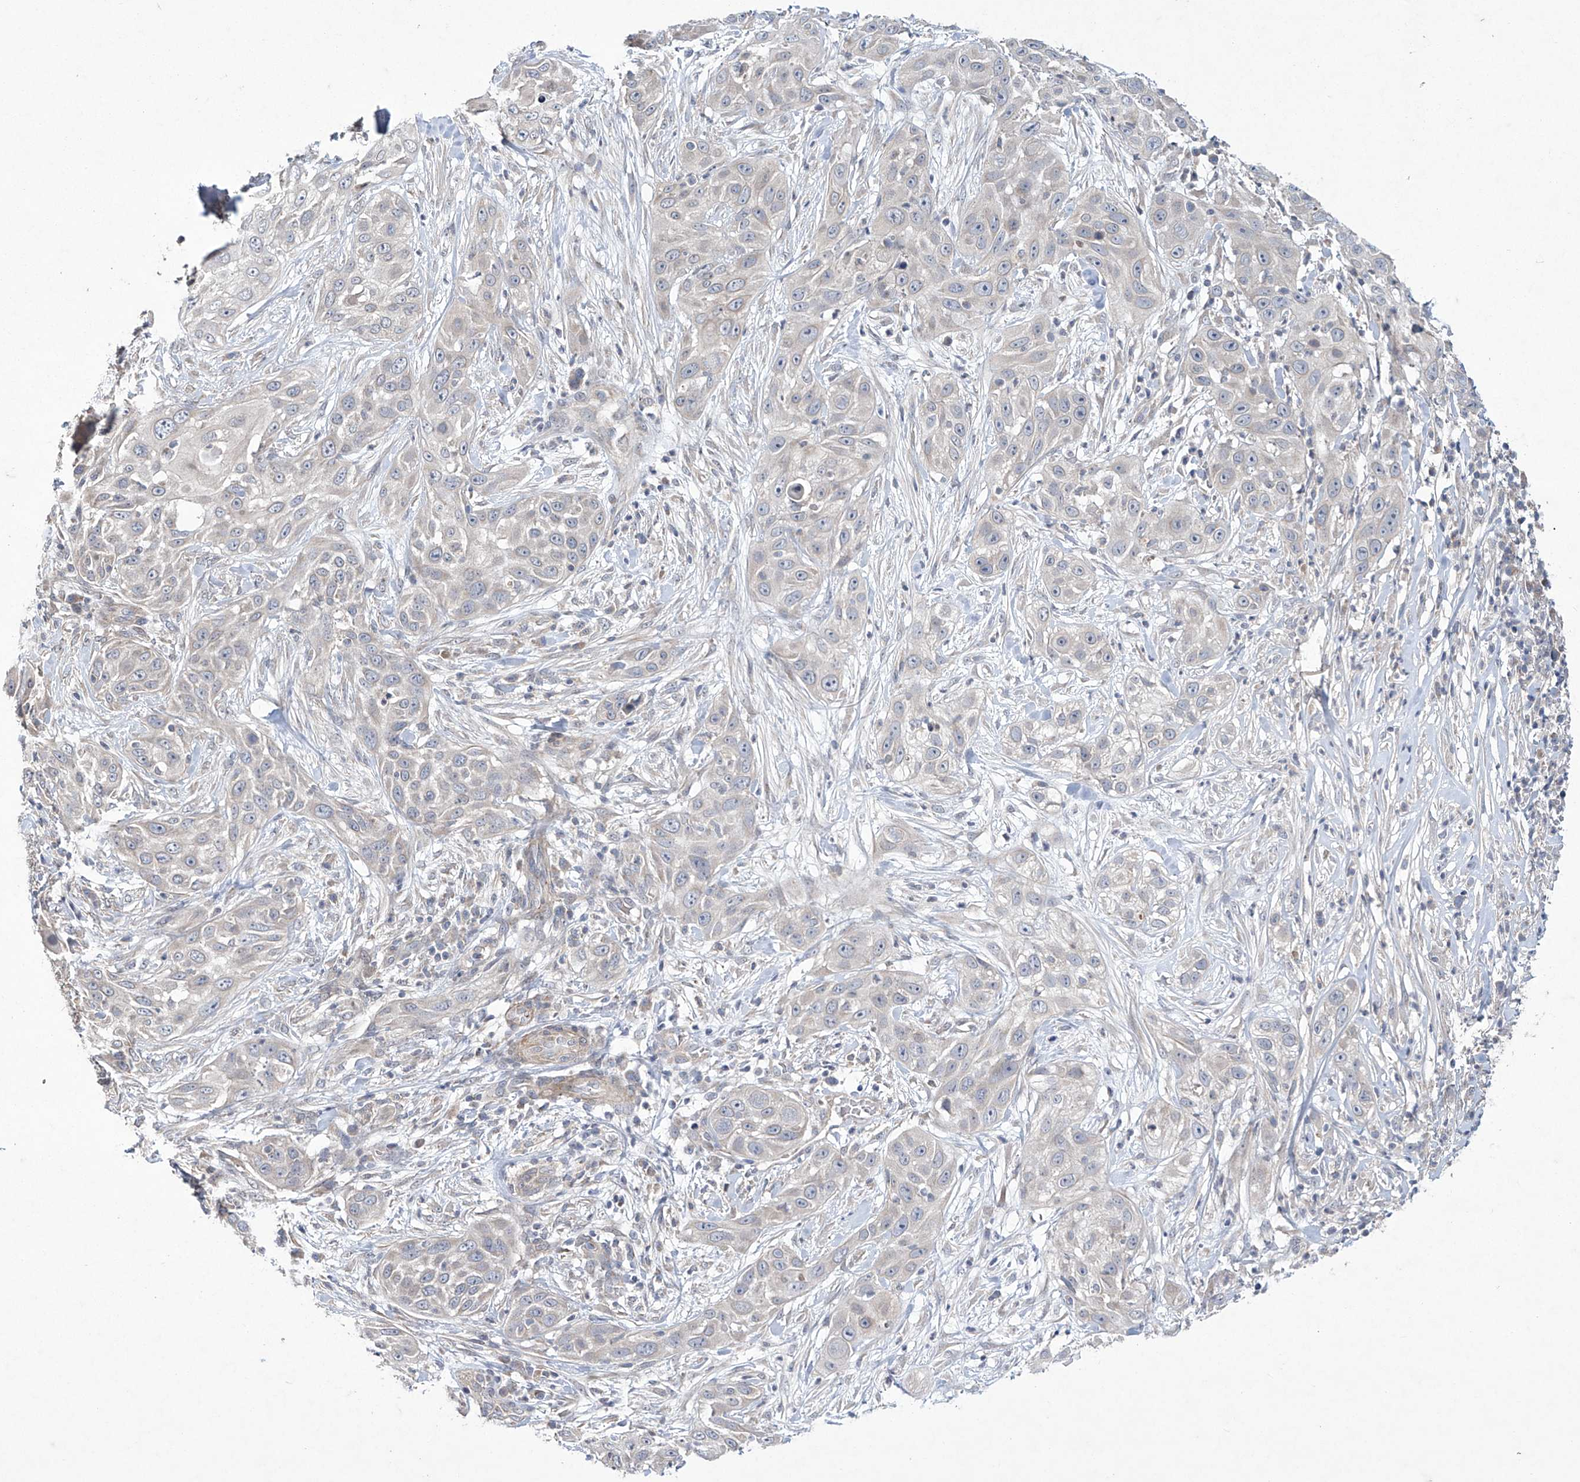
{"staining": {"intensity": "negative", "quantity": "none", "location": "none"}, "tissue": "skin cancer", "cell_type": "Tumor cells", "image_type": "cancer", "snomed": [{"axis": "morphology", "description": "Squamous cell carcinoma, NOS"}, {"axis": "topography", "description": "Skin"}], "caption": "Immunohistochemical staining of skin squamous cell carcinoma reveals no significant expression in tumor cells. The staining is performed using DAB brown chromogen with nuclei counter-stained in using hematoxylin.", "gene": "TRIM60", "patient": {"sex": "female", "age": 44}}